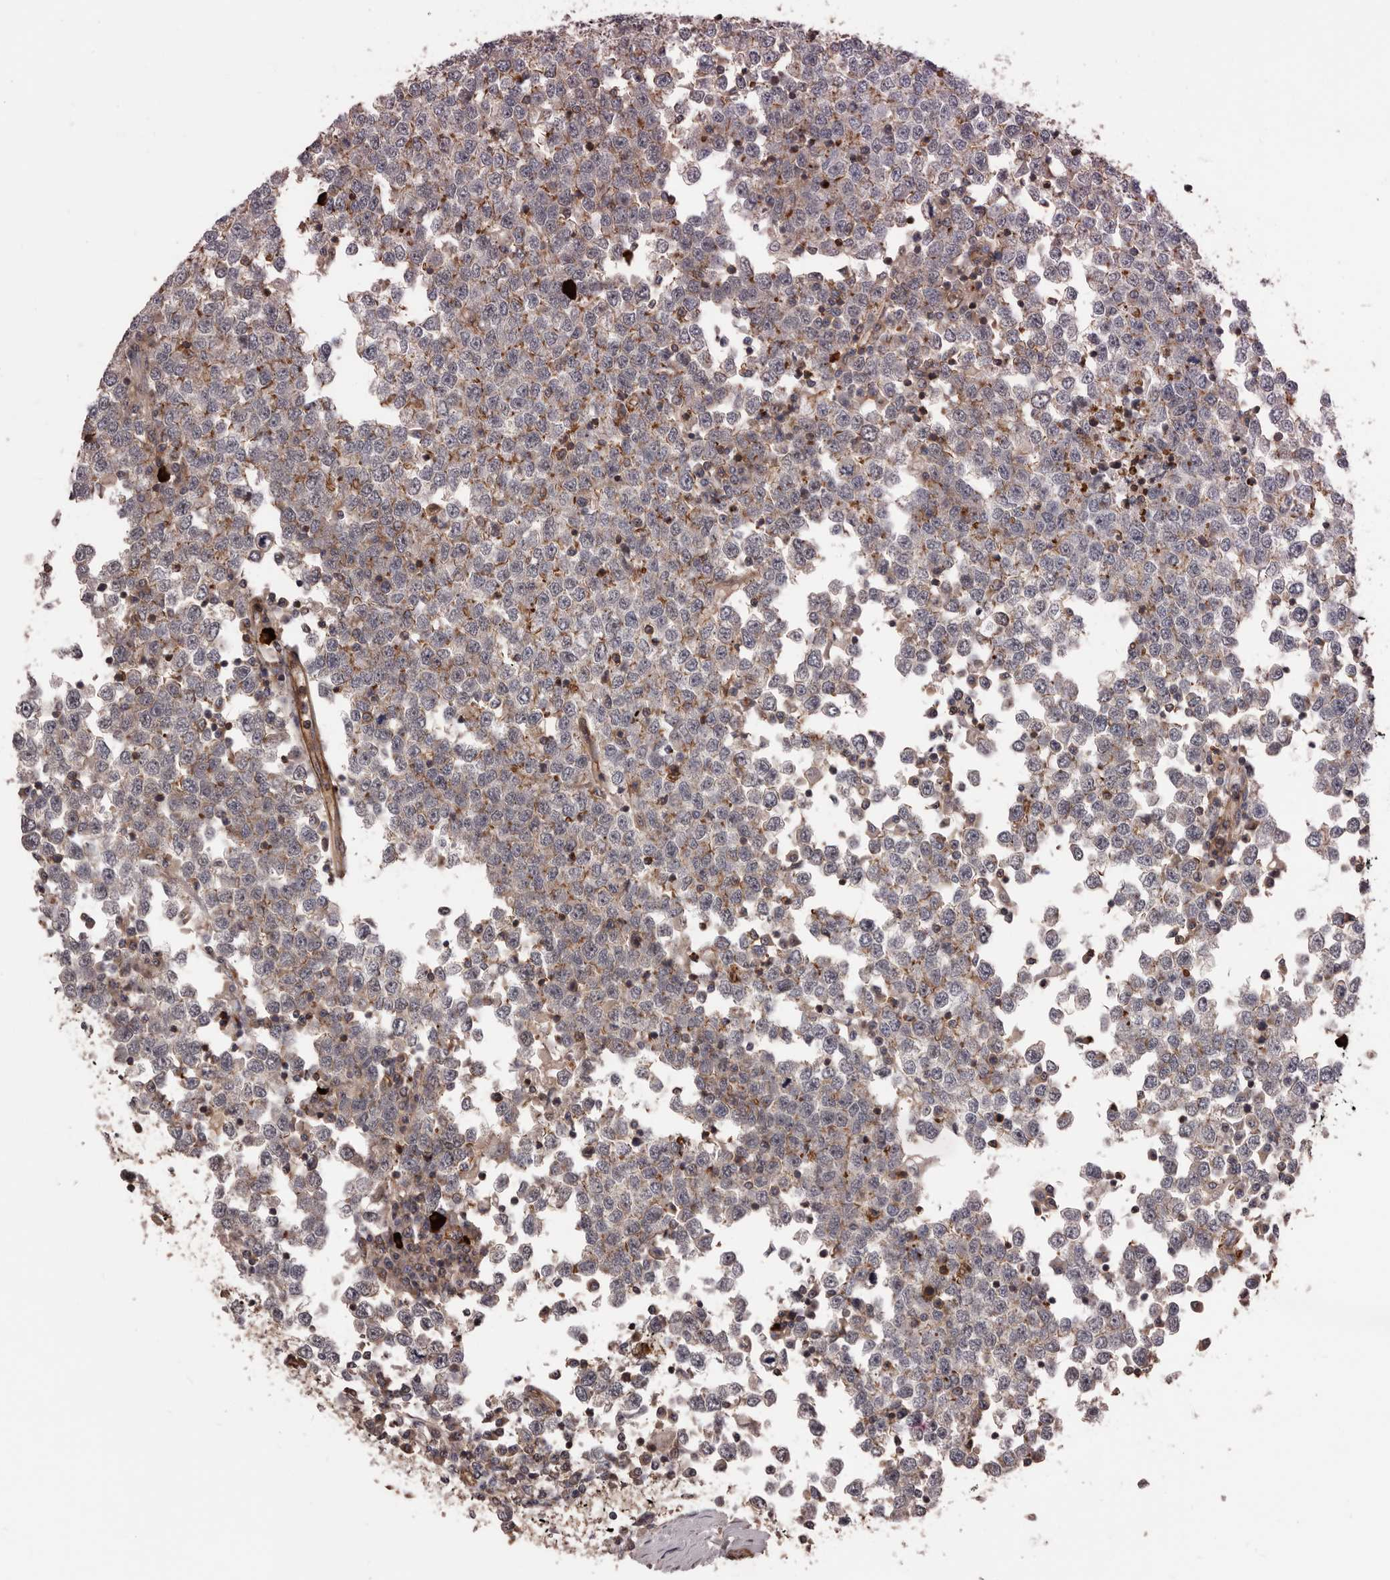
{"staining": {"intensity": "moderate", "quantity": "25%-75%", "location": "cytoplasmic/membranous,nuclear"}, "tissue": "testis cancer", "cell_type": "Tumor cells", "image_type": "cancer", "snomed": [{"axis": "morphology", "description": "Seminoma, NOS"}, {"axis": "topography", "description": "Testis"}], "caption": "Tumor cells demonstrate medium levels of moderate cytoplasmic/membranous and nuclear staining in approximately 25%-75% of cells in testis cancer (seminoma).", "gene": "PNRC2", "patient": {"sex": "male", "age": 65}}